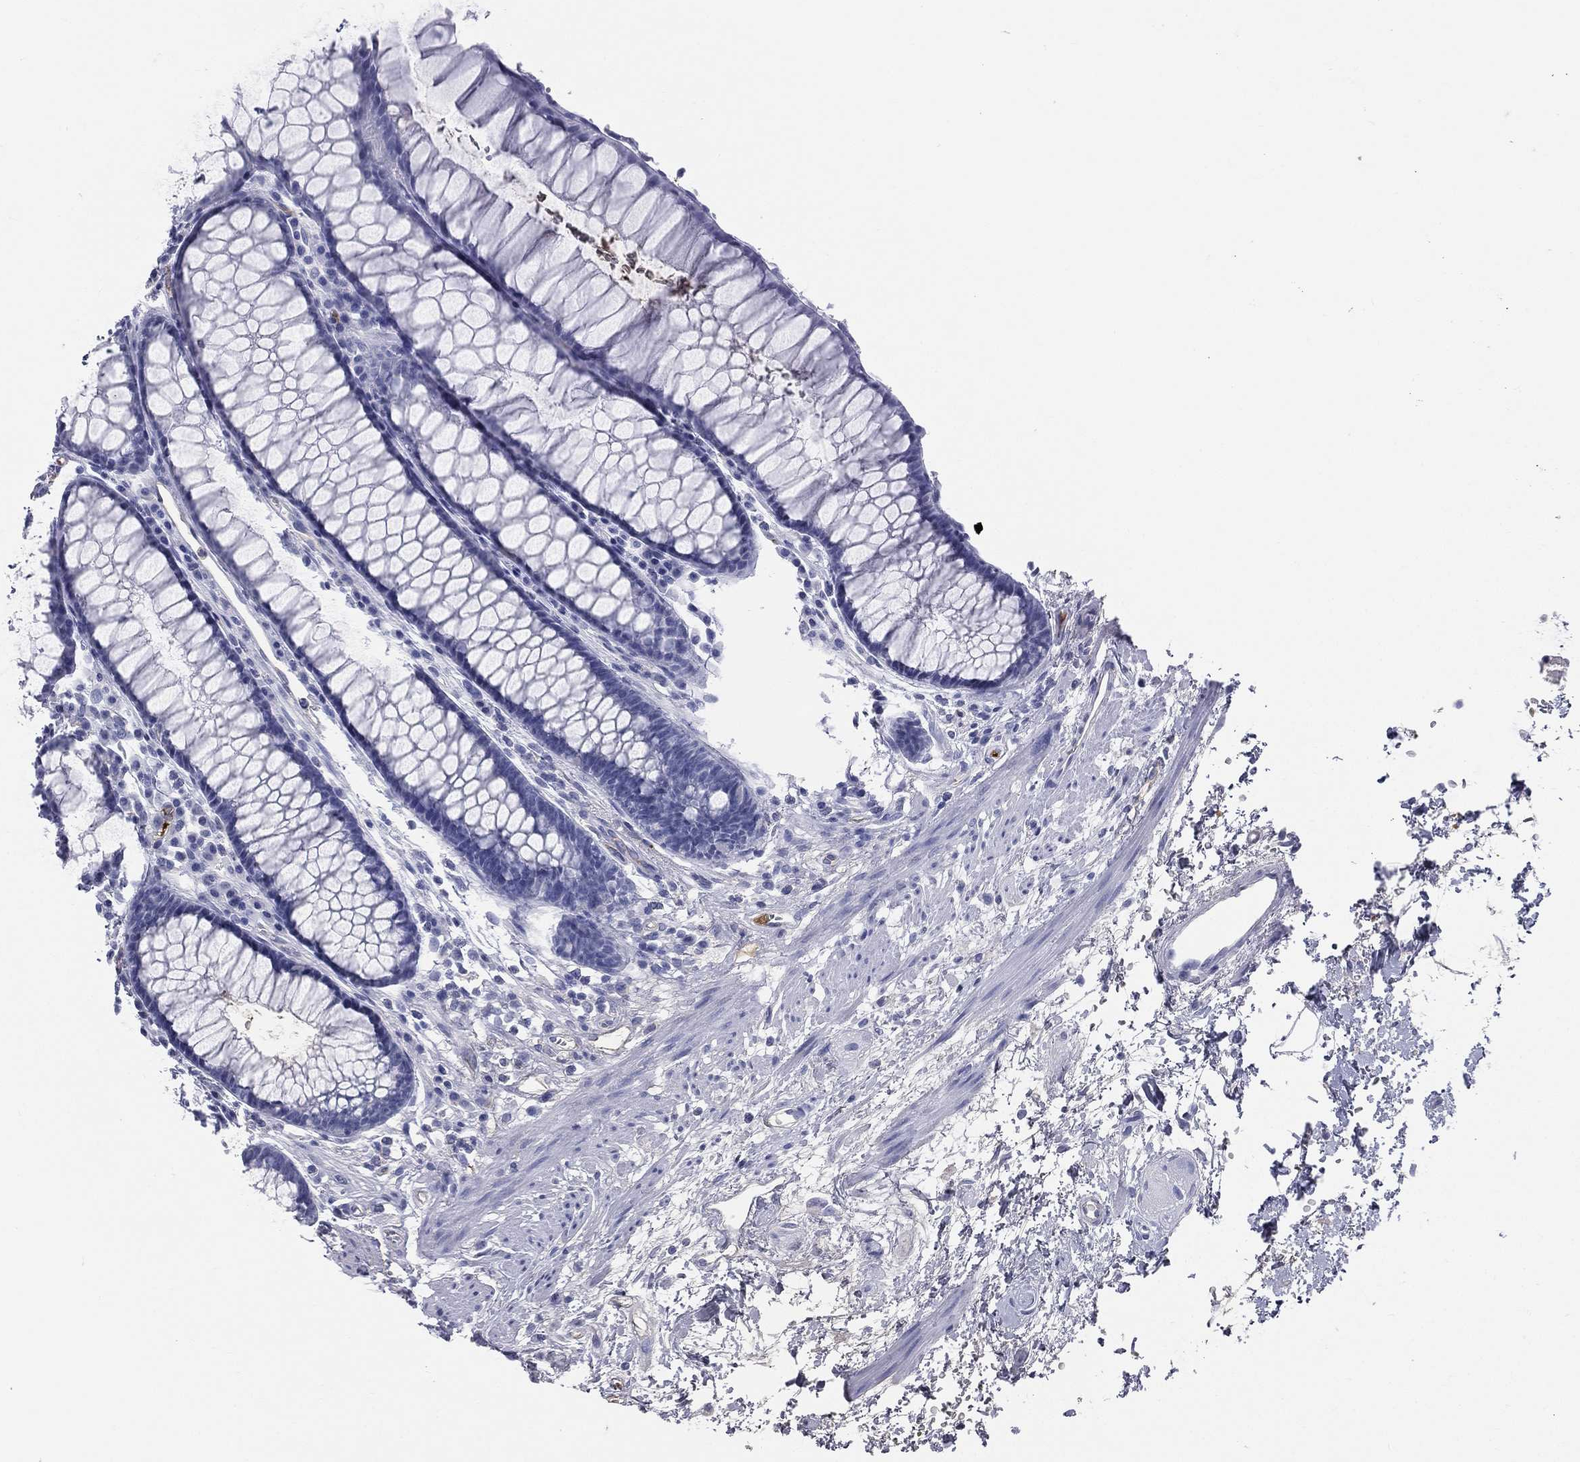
{"staining": {"intensity": "negative", "quantity": "none", "location": "none"}, "tissue": "rectum", "cell_type": "Glandular cells", "image_type": "normal", "snomed": [{"axis": "morphology", "description": "Normal tissue, NOS"}, {"axis": "topography", "description": "Rectum"}], "caption": "Immunohistochemistry histopathology image of benign rectum: rectum stained with DAB displays no significant protein positivity in glandular cells. (IHC, brightfield microscopy, high magnification).", "gene": "HP", "patient": {"sex": "female", "age": 68}}